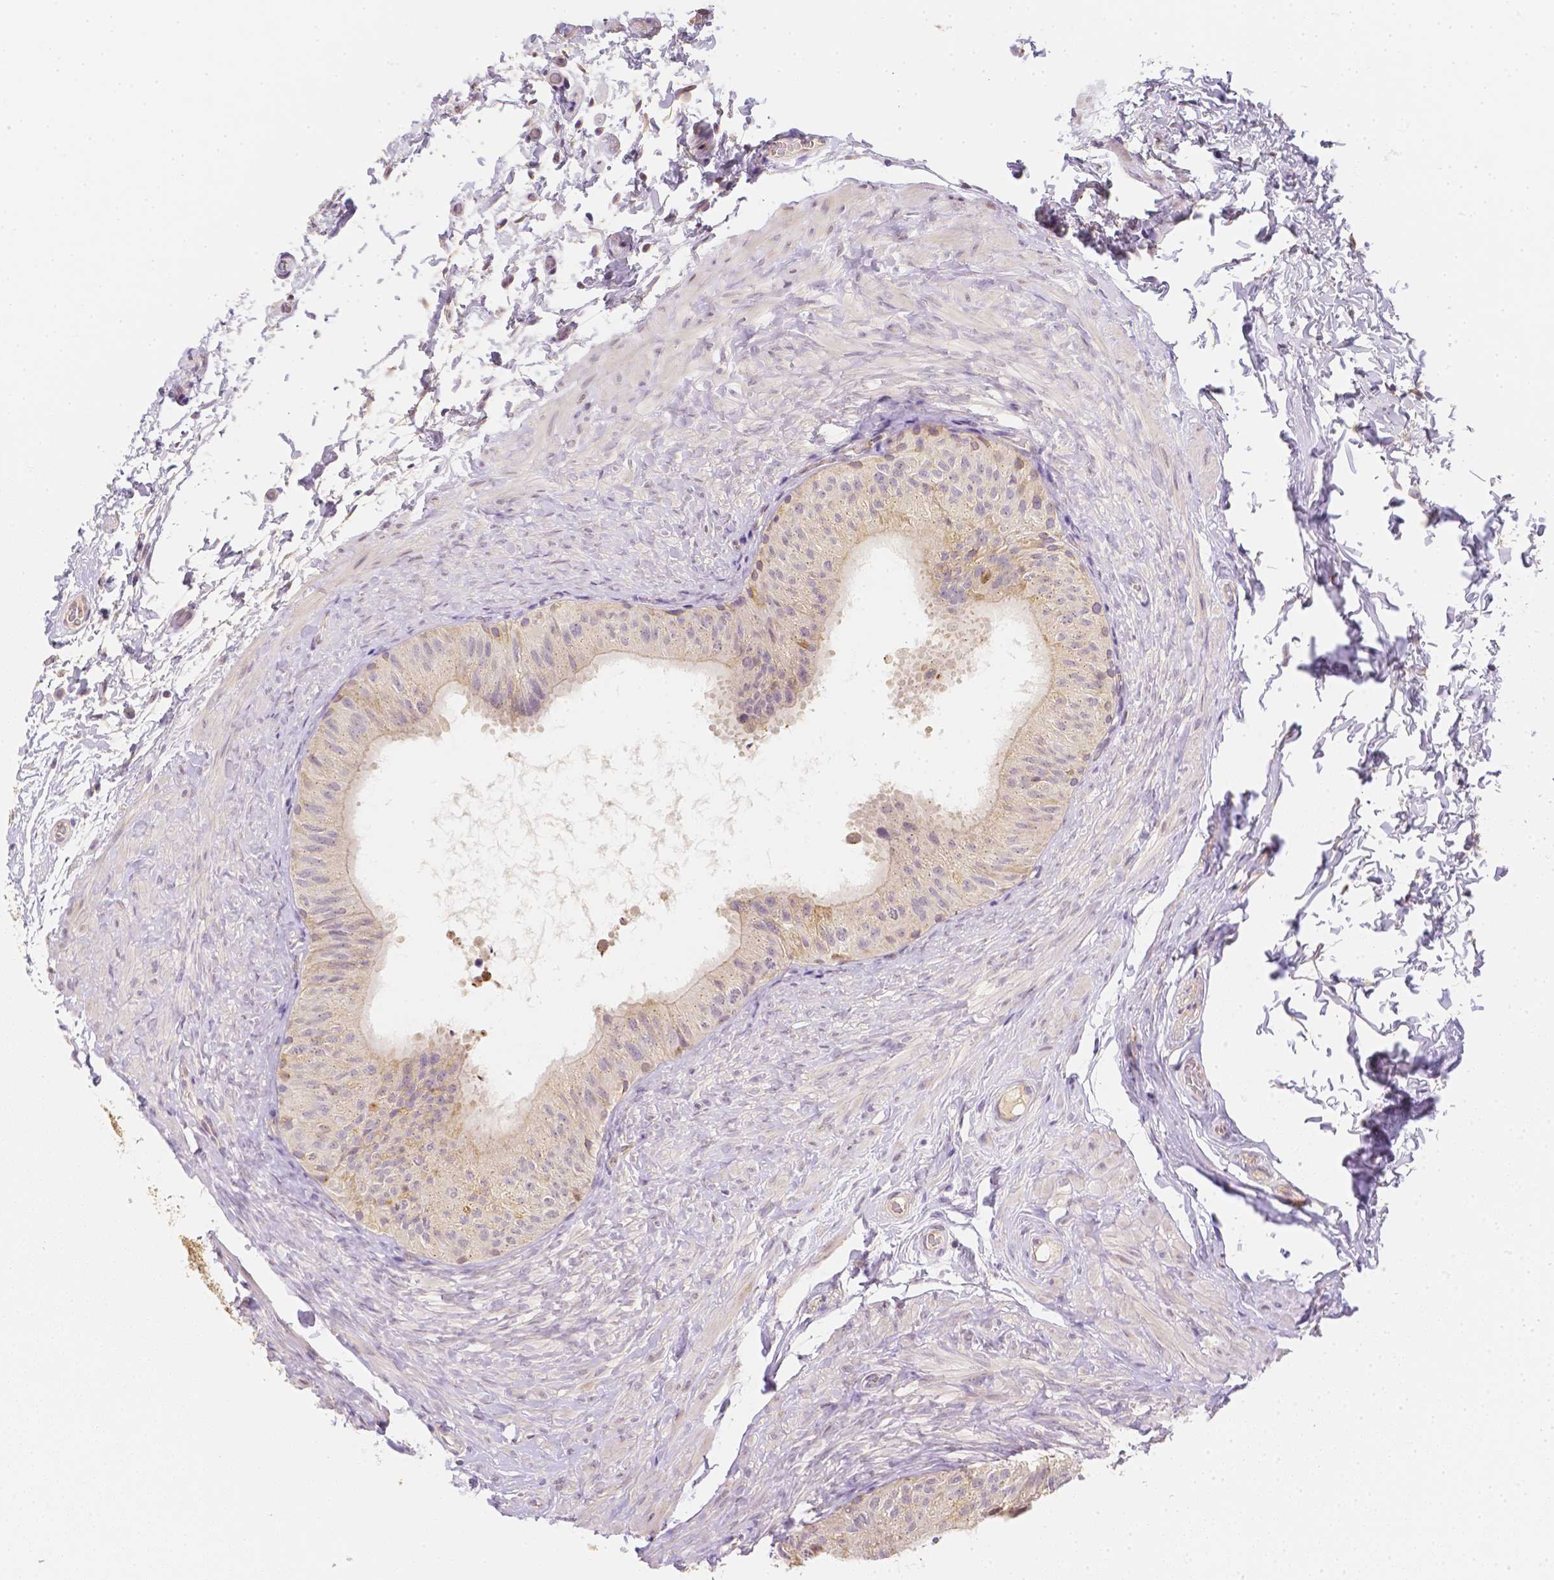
{"staining": {"intensity": "weak", "quantity": "25%-75%", "location": "cytoplasmic/membranous"}, "tissue": "epididymis", "cell_type": "Glandular cells", "image_type": "normal", "snomed": [{"axis": "morphology", "description": "Normal tissue, NOS"}, {"axis": "topography", "description": "Epididymis, spermatic cord, NOS"}, {"axis": "topography", "description": "Epididymis"}], "caption": "A brown stain shows weak cytoplasmic/membranous positivity of a protein in glandular cells of unremarkable human epididymis.", "gene": "C10orf67", "patient": {"sex": "male", "age": 31}}